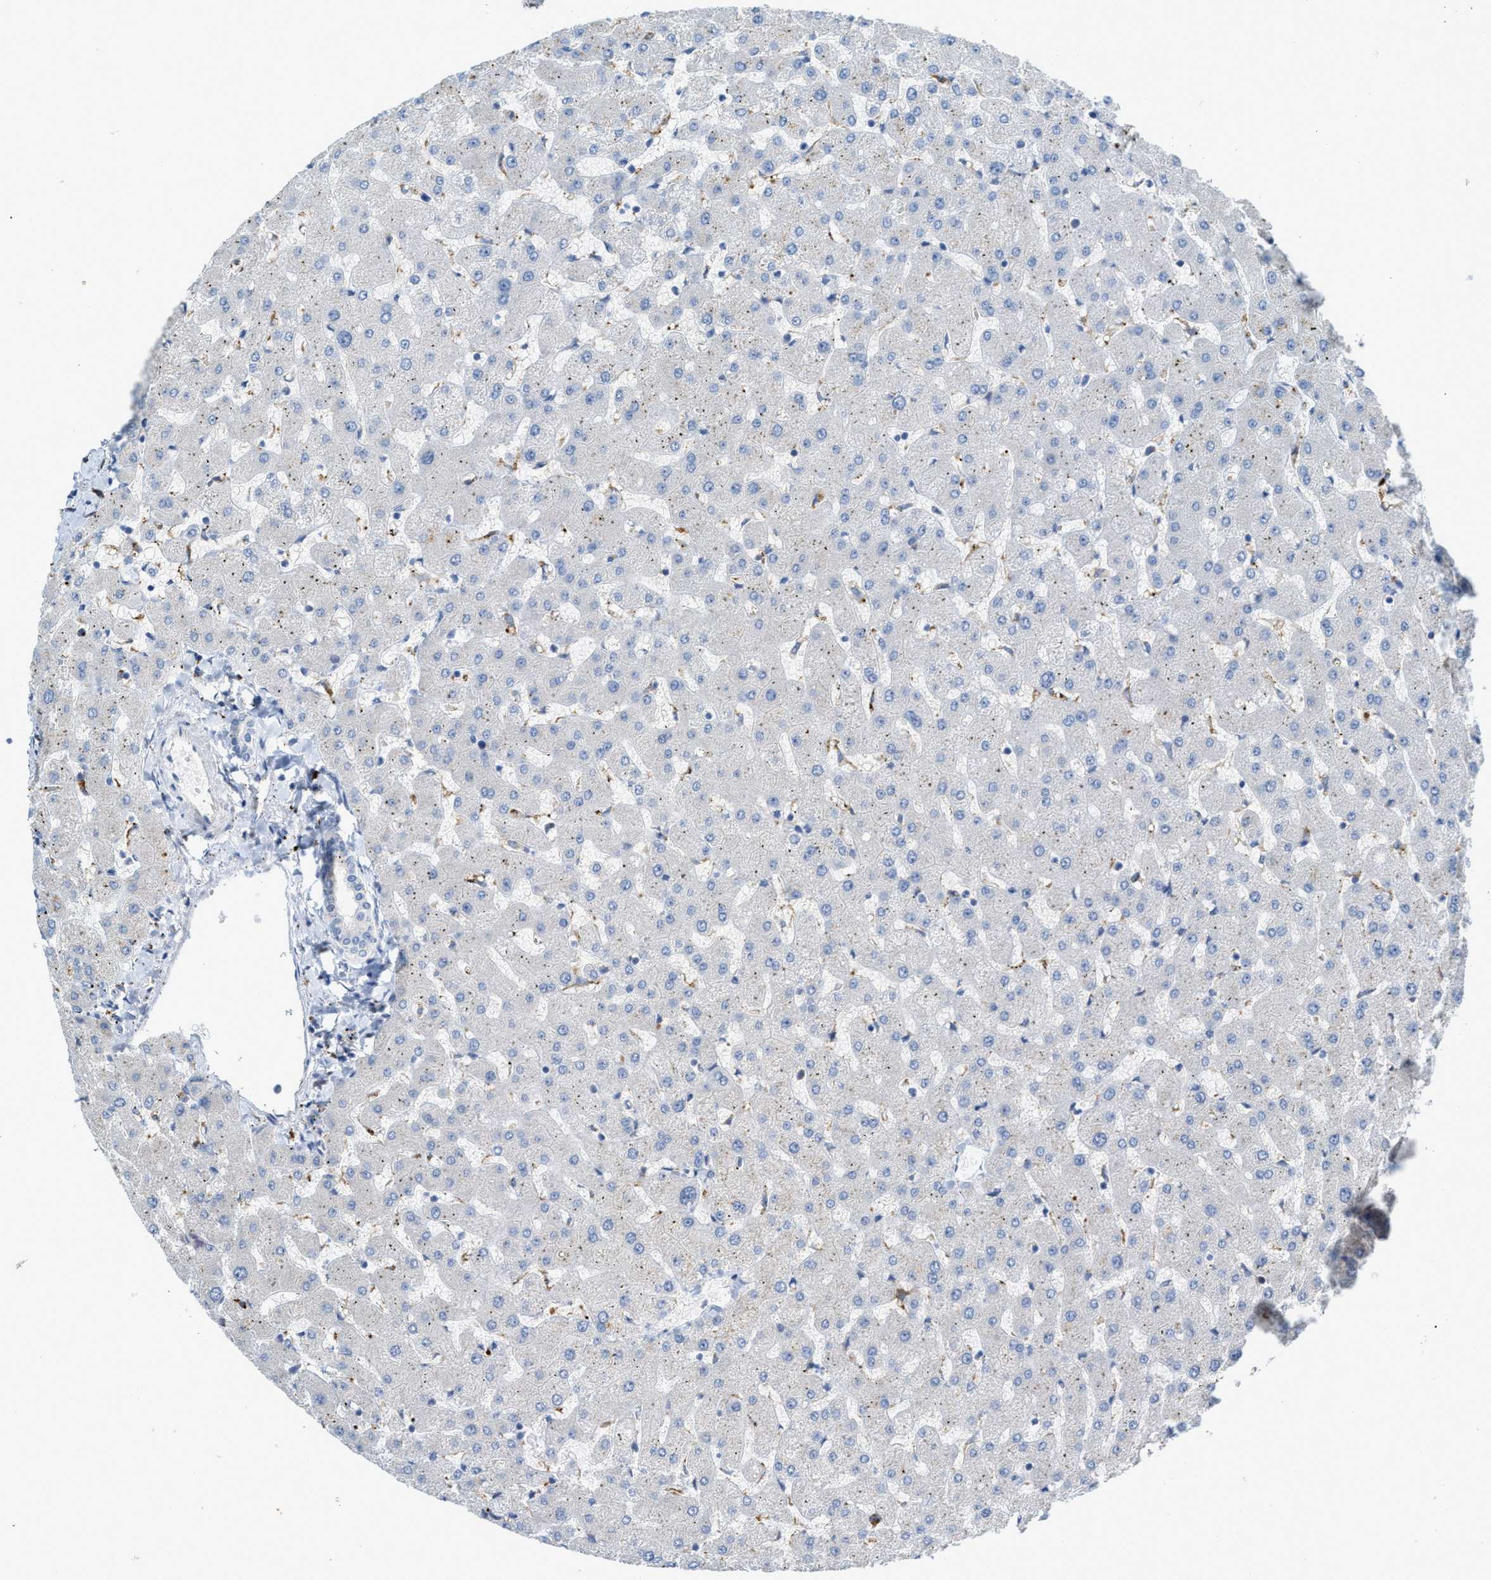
{"staining": {"intensity": "negative", "quantity": "none", "location": "none"}, "tissue": "liver", "cell_type": "Cholangiocytes", "image_type": "normal", "snomed": [{"axis": "morphology", "description": "Normal tissue, NOS"}, {"axis": "topography", "description": "Liver"}], "caption": "The photomicrograph demonstrates no significant positivity in cholangiocytes of liver.", "gene": "KLHDC10", "patient": {"sex": "female", "age": 63}}